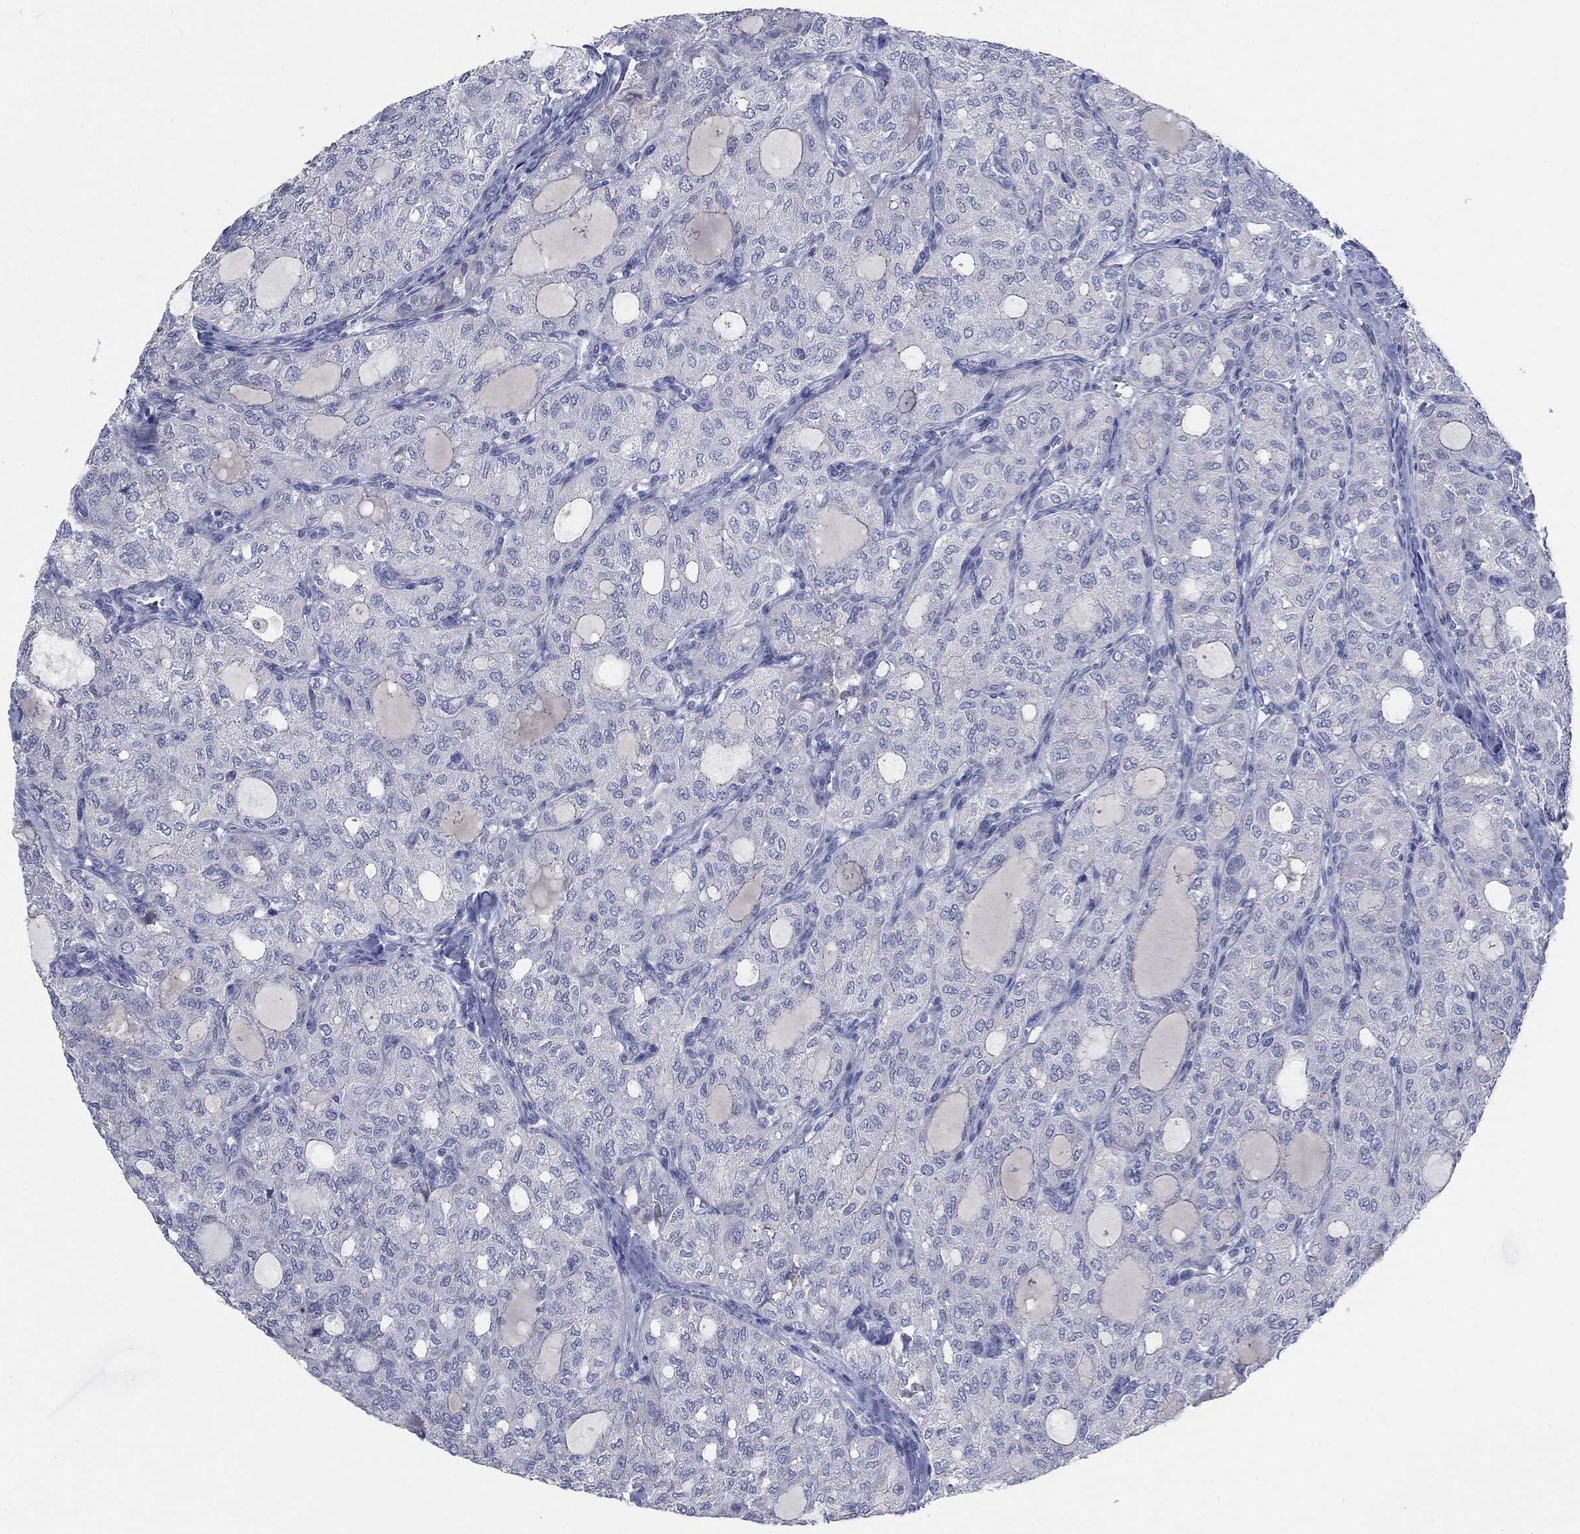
{"staining": {"intensity": "negative", "quantity": "none", "location": "none"}, "tissue": "thyroid cancer", "cell_type": "Tumor cells", "image_type": "cancer", "snomed": [{"axis": "morphology", "description": "Follicular adenoma carcinoma, NOS"}, {"axis": "topography", "description": "Thyroid gland"}], "caption": "An image of follicular adenoma carcinoma (thyroid) stained for a protein reveals no brown staining in tumor cells.", "gene": "TMEM249", "patient": {"sex": "male", "age": 75}}